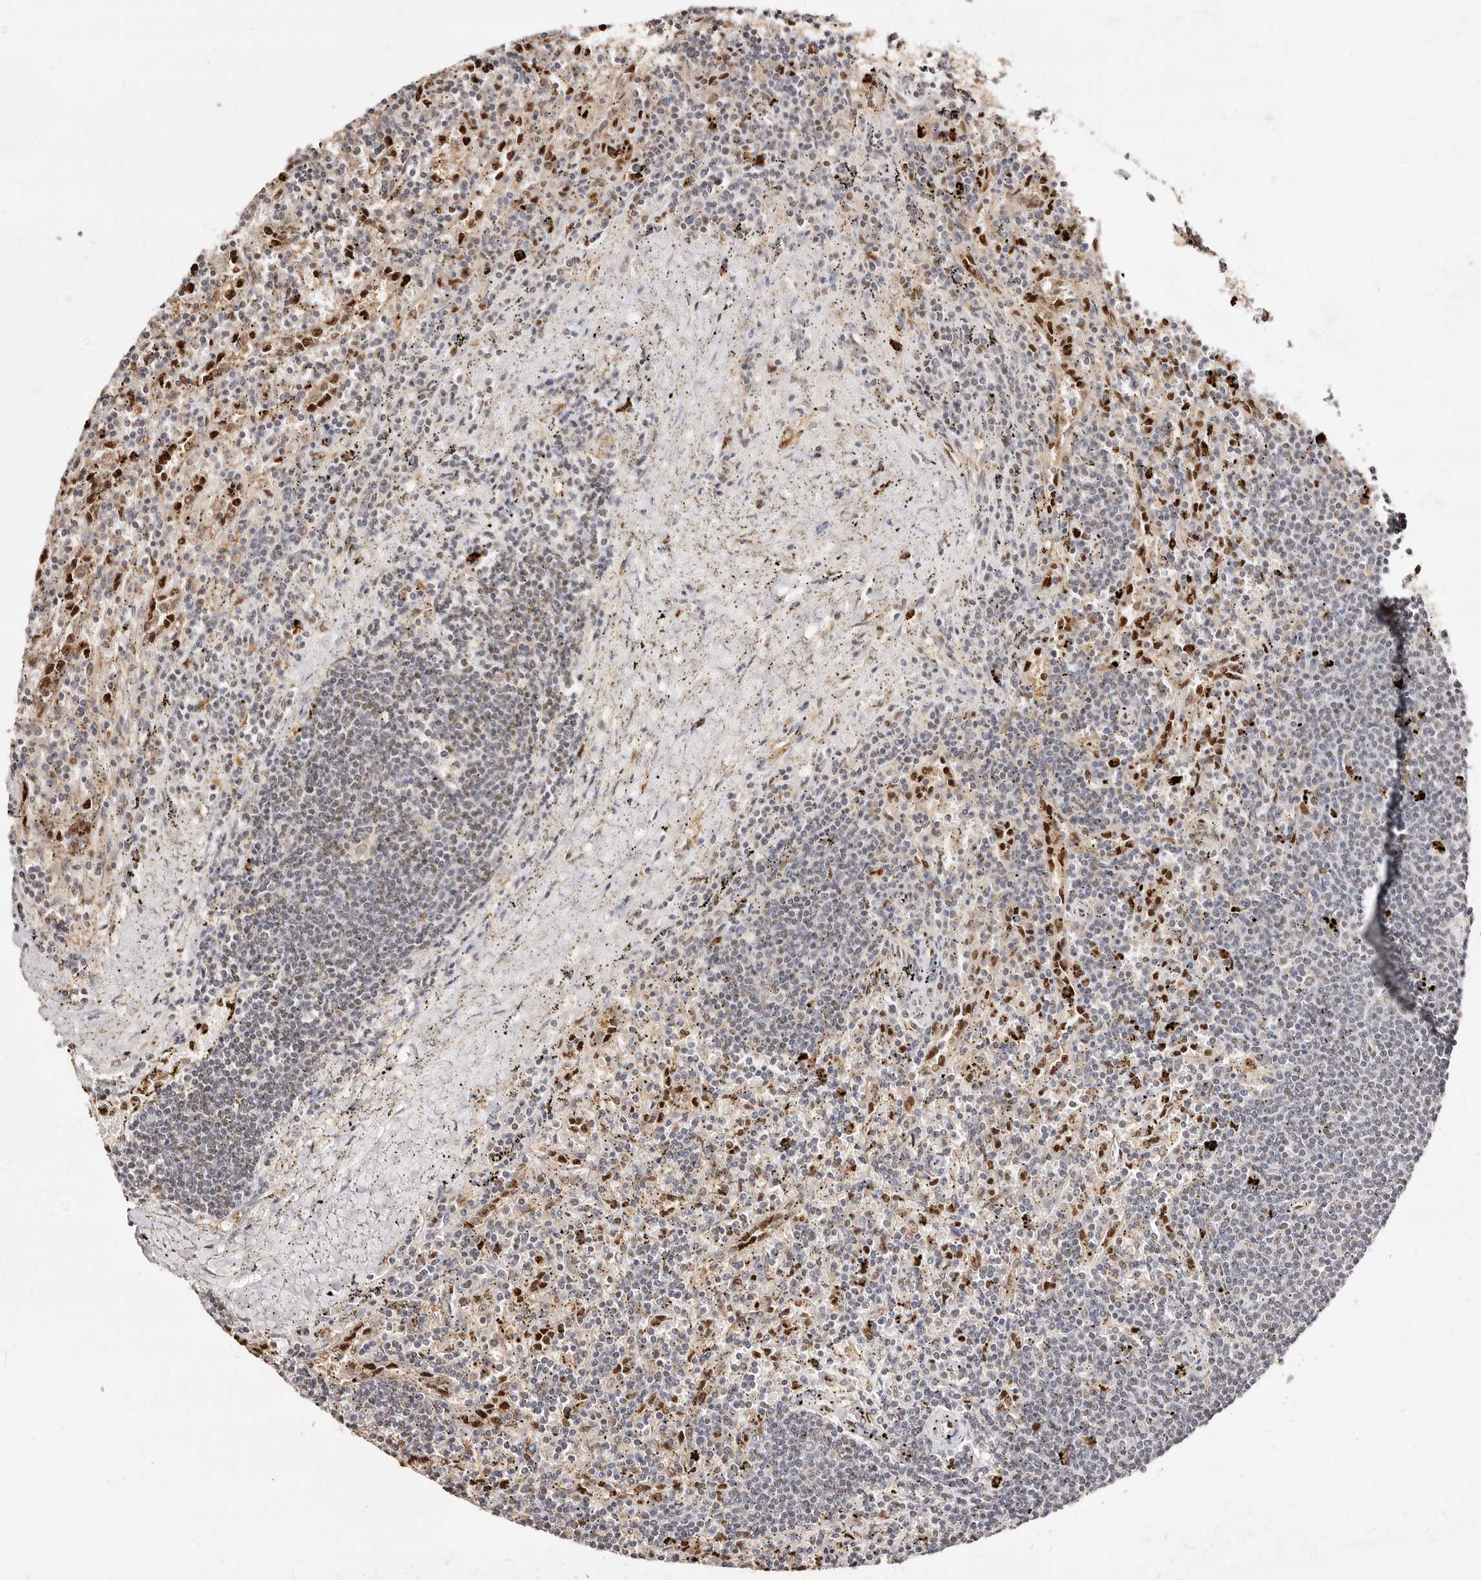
{"staining": {"intensity": "negative", "quantity": "none", "location": "none"}, "tissue": "lymphoma", "cell_type": "Tumor cells", "image_type": "cancer", "snomed": [{"axis": "morphology", "description": "Malignant lymphoma, non-Hodgkin's type, Low grade"}, {"axis": "topography", "description": "Spleen"}], "caption": "Immunohistochemical staining of human lymphoma demonstrates no significant expression in tumor cells.", "gene": "TKT", "patient": {"sex": "male", "age": 76}}